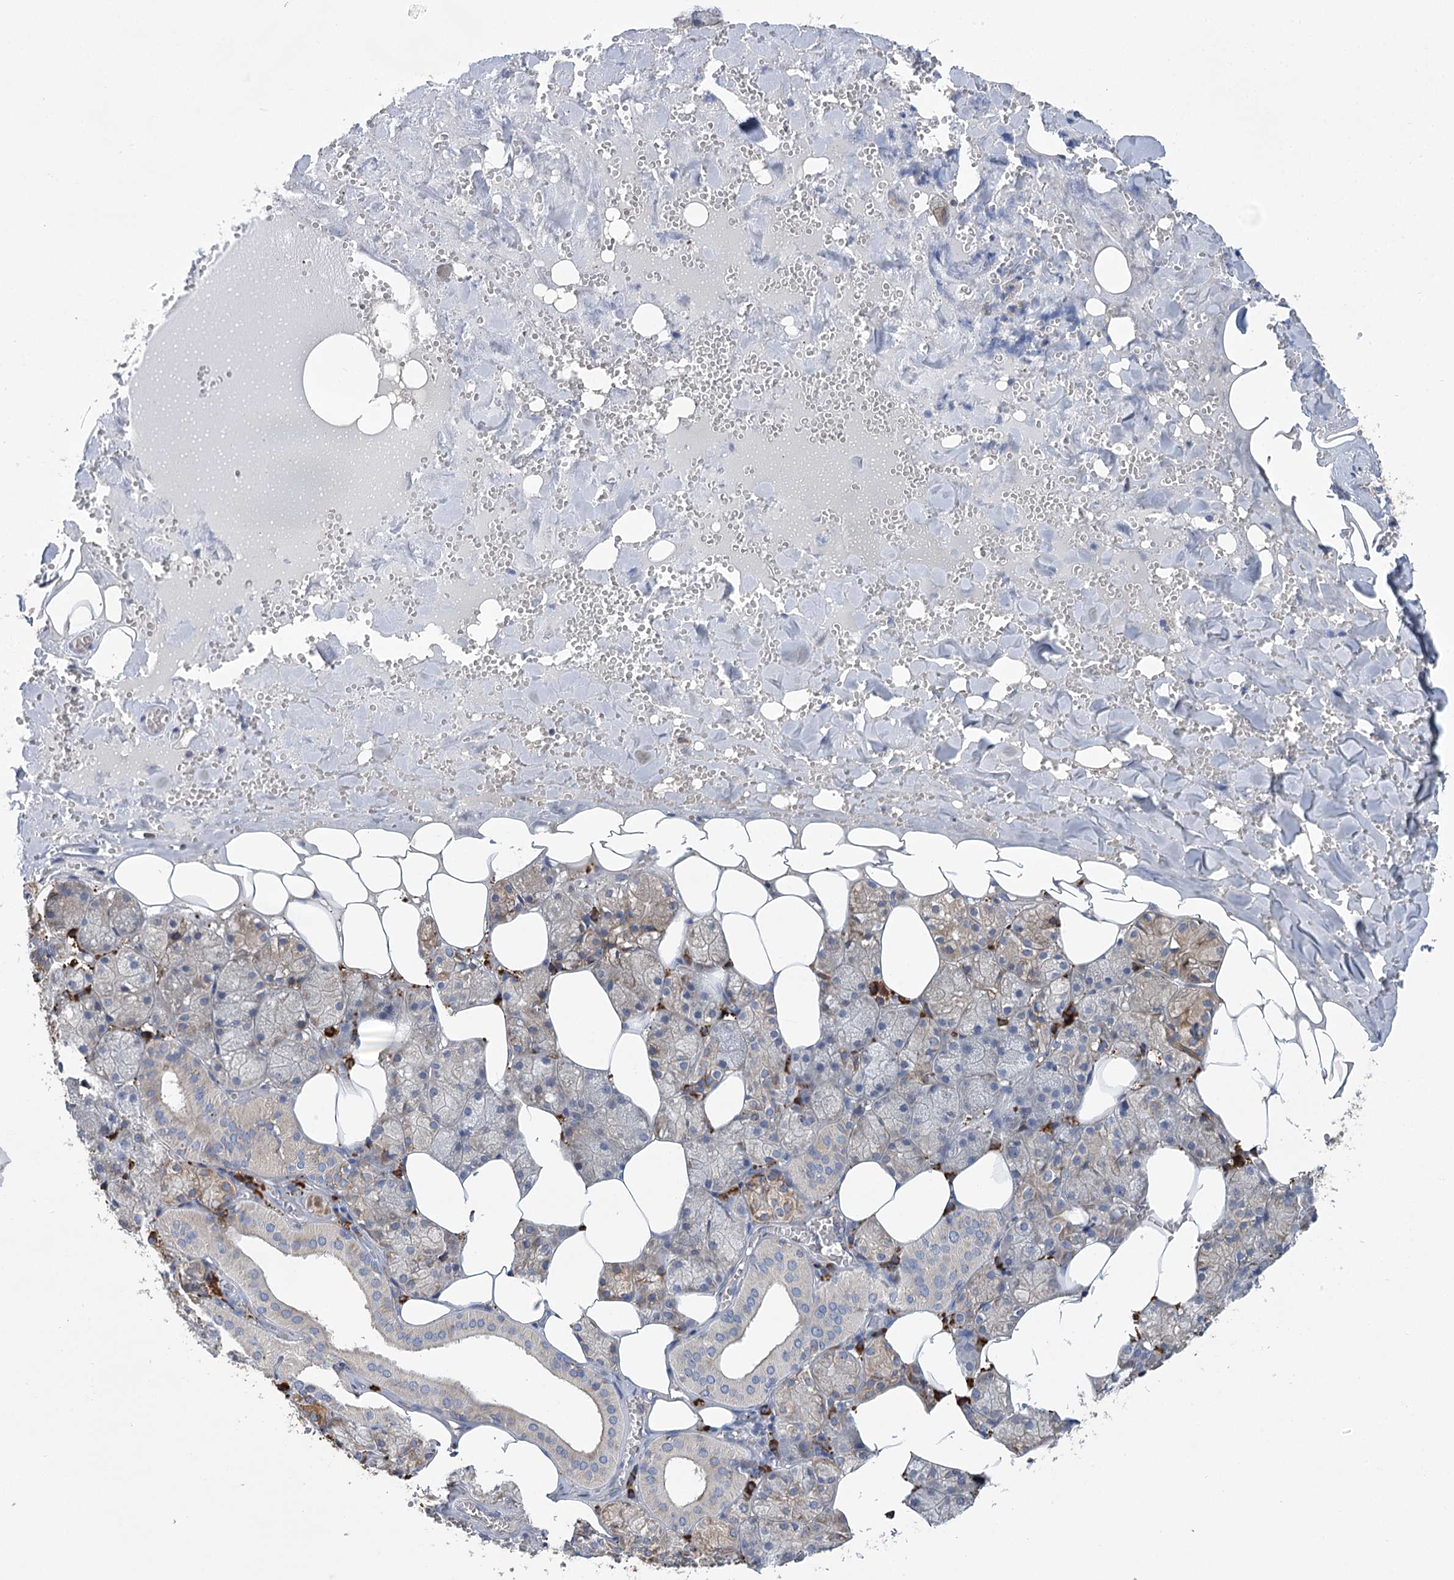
{"staining": {"intensity": "weak", "quantity": "<25%", "location": "cytoplasmic/membranous"}, "tissue": "salivary gland", "cell_type": "Glandular cells", "image_type": "normal", "snomed": [{"axis": "morphology", "description": "Normal tissue, NOS"}, {"axis": "topography", "description": "Salivary gland"}], "caption": "Immunohistochemical staining of unremarkable salivary gland displays no significant staining in glandular cells.", "gene": "METTL24", "patient": {"sex": "male", "age": 62}}